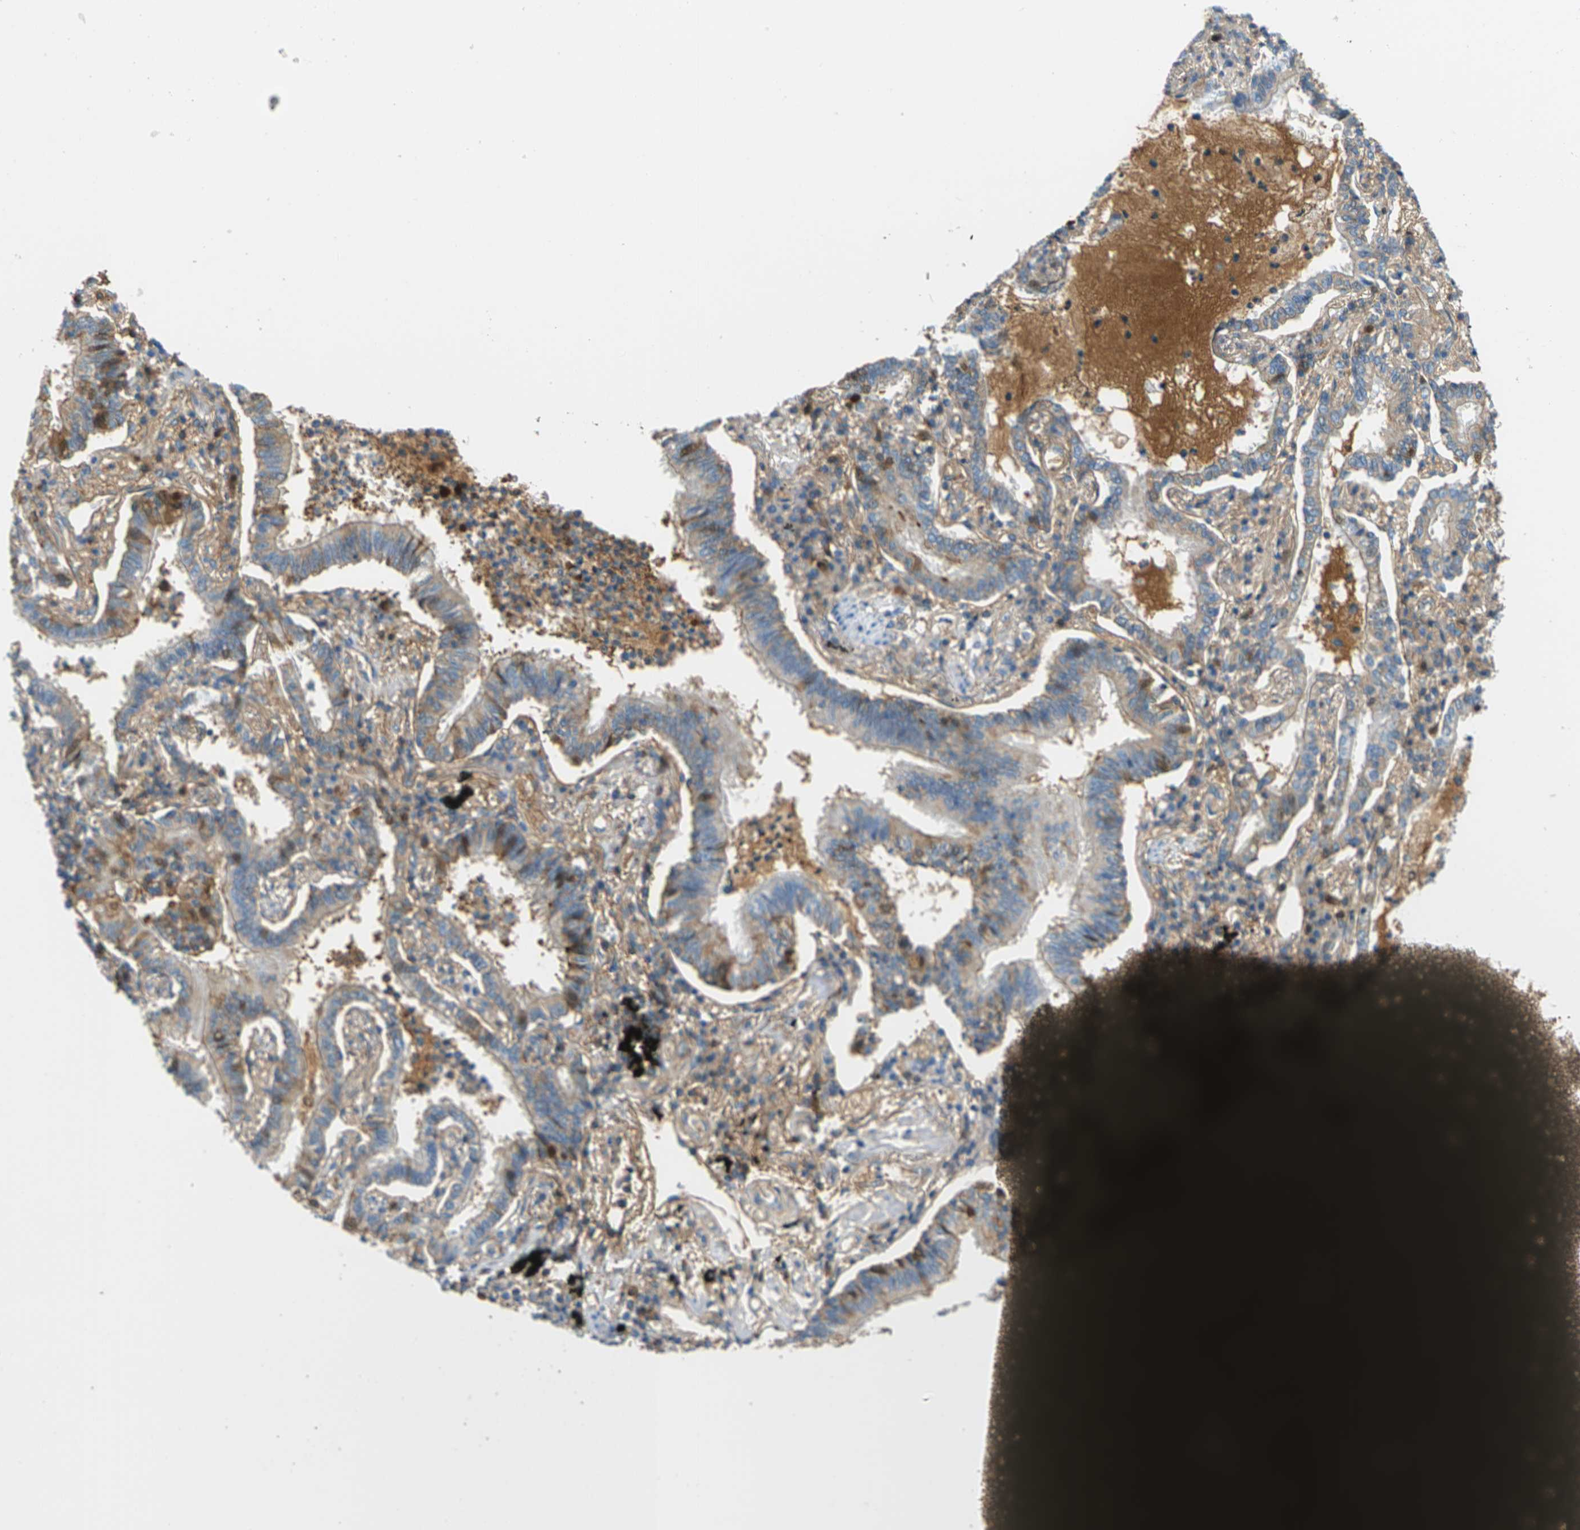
{"staining": {"intensity": "moderate", "quantity": "25%-75%", "location": "cytoplasmic/membranous"}, "tissue": "lung cancer", "cell_type": "Tumor cells", "image_type": "cancer", "snomed": [{"axis": "morphology", "description": "Normal tissue, NOS"}, {"axis": "morphology", "description": "Adenocarcinoma, NOS"}, {"axis": "topography", "description": "Bronchus"}, {"axis": "topography", "description": "Lung"}], "caption": "Moderate cytoplasmic/membranous expression for a protein is appreciated in approximately 25%-75% of tumor cells of lung adenocarcinoma using immunohistochemistry.", "gene": "CFI", "patient": {"sex": "female", "age": 70}}